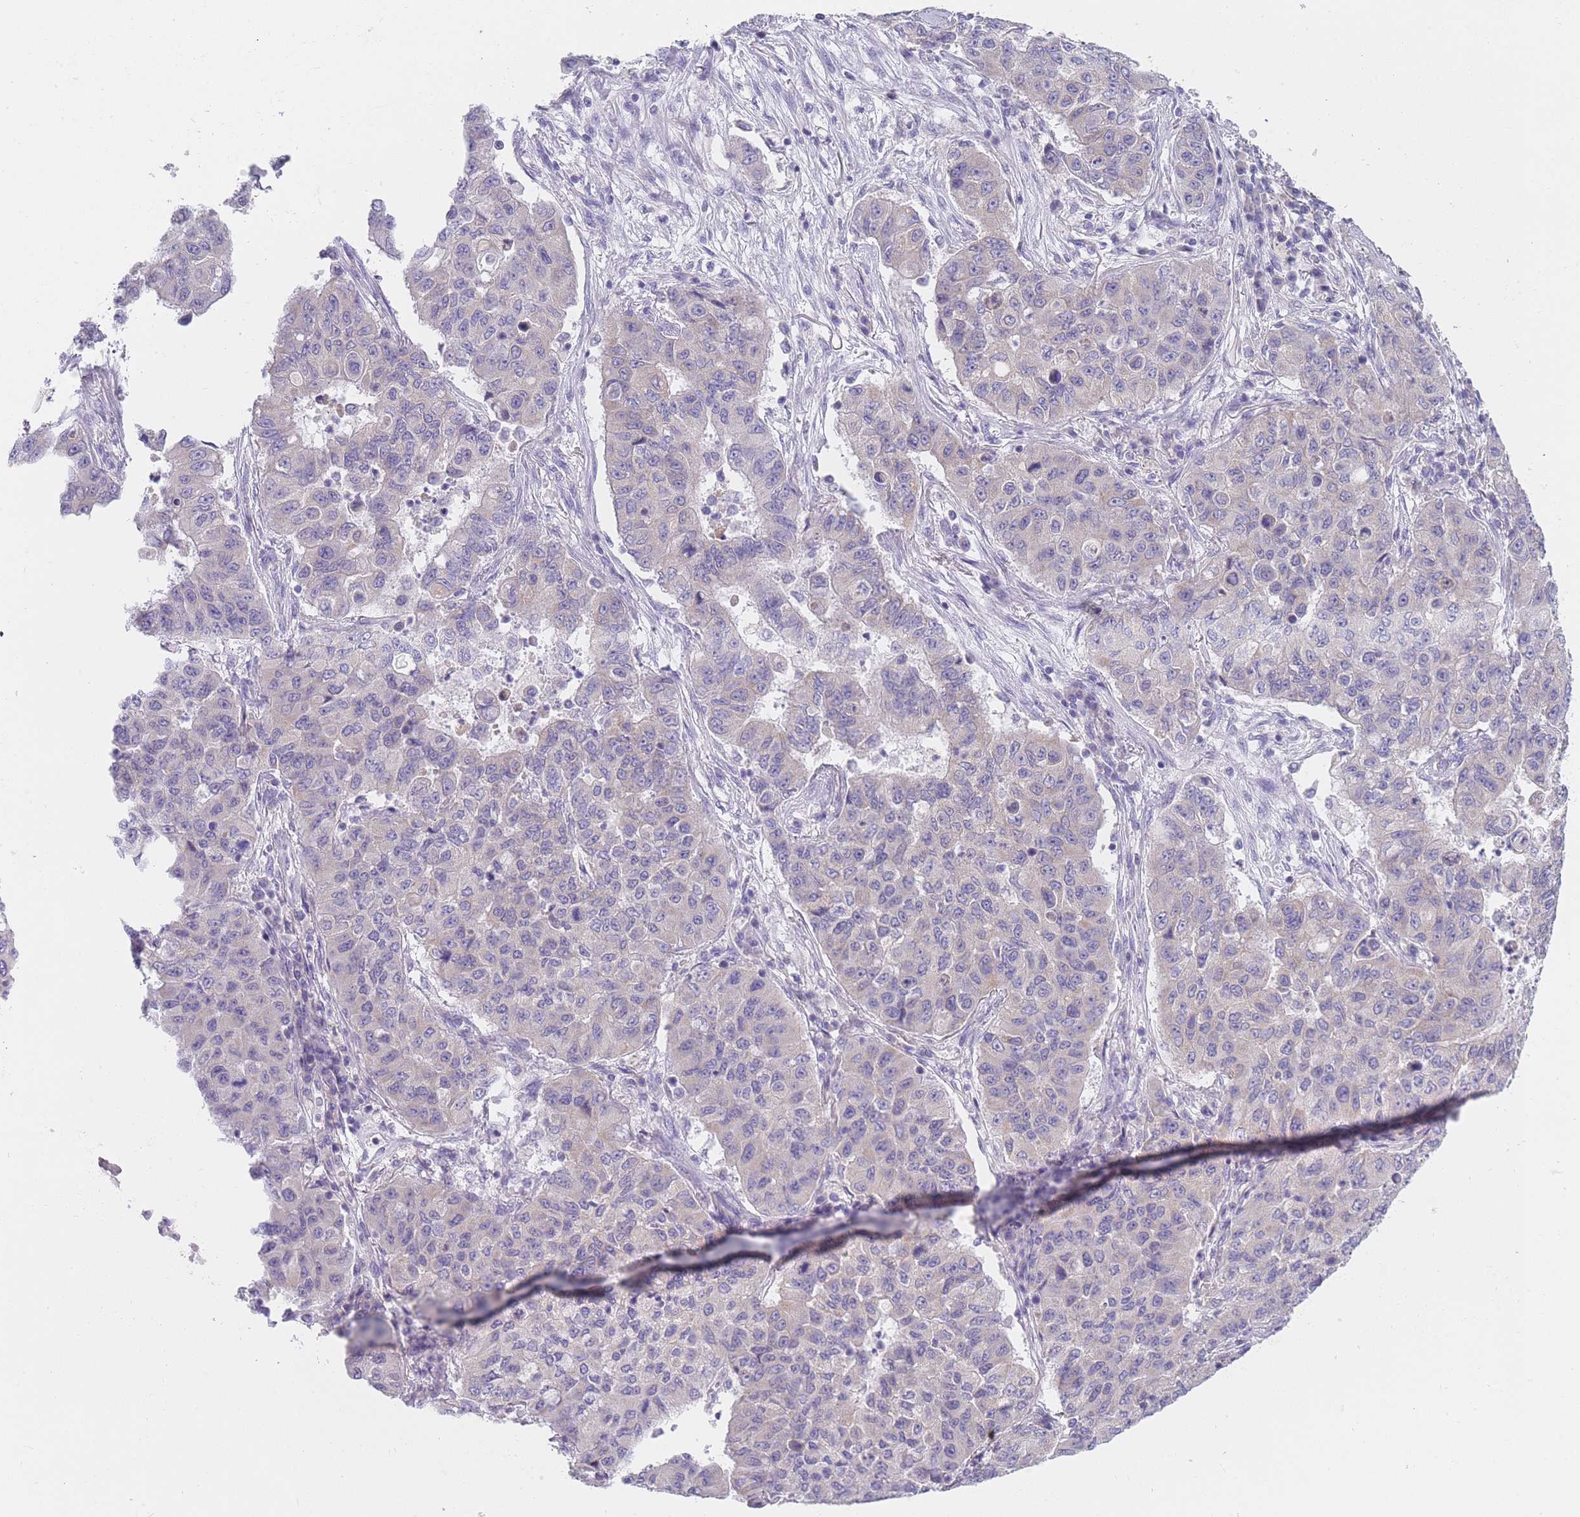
{"staining": {"intensity": "negative", "quantity": "none", "location": "none"}, "tissue": "lung cancer", "cell_type": "Tumor cells", "image_type": "cancer", "snomed": [{"axis": "morphology", "description": "Squamous cell carcinoma, NOS"}, {"axis": "topography", "description": "Lung"}], "caption": "The immunohistochemistry (IHC) histopathology image has no significant positivity in tumor cells of lung cancer tissue. The staining was performed using DAB to visualize the protein expression in brown, while the nuclei were stained in blue with hematoxylin (Magnification: 20x).", "gene": "MRPS14", "patient": {"sex": "male", "age": 74}}